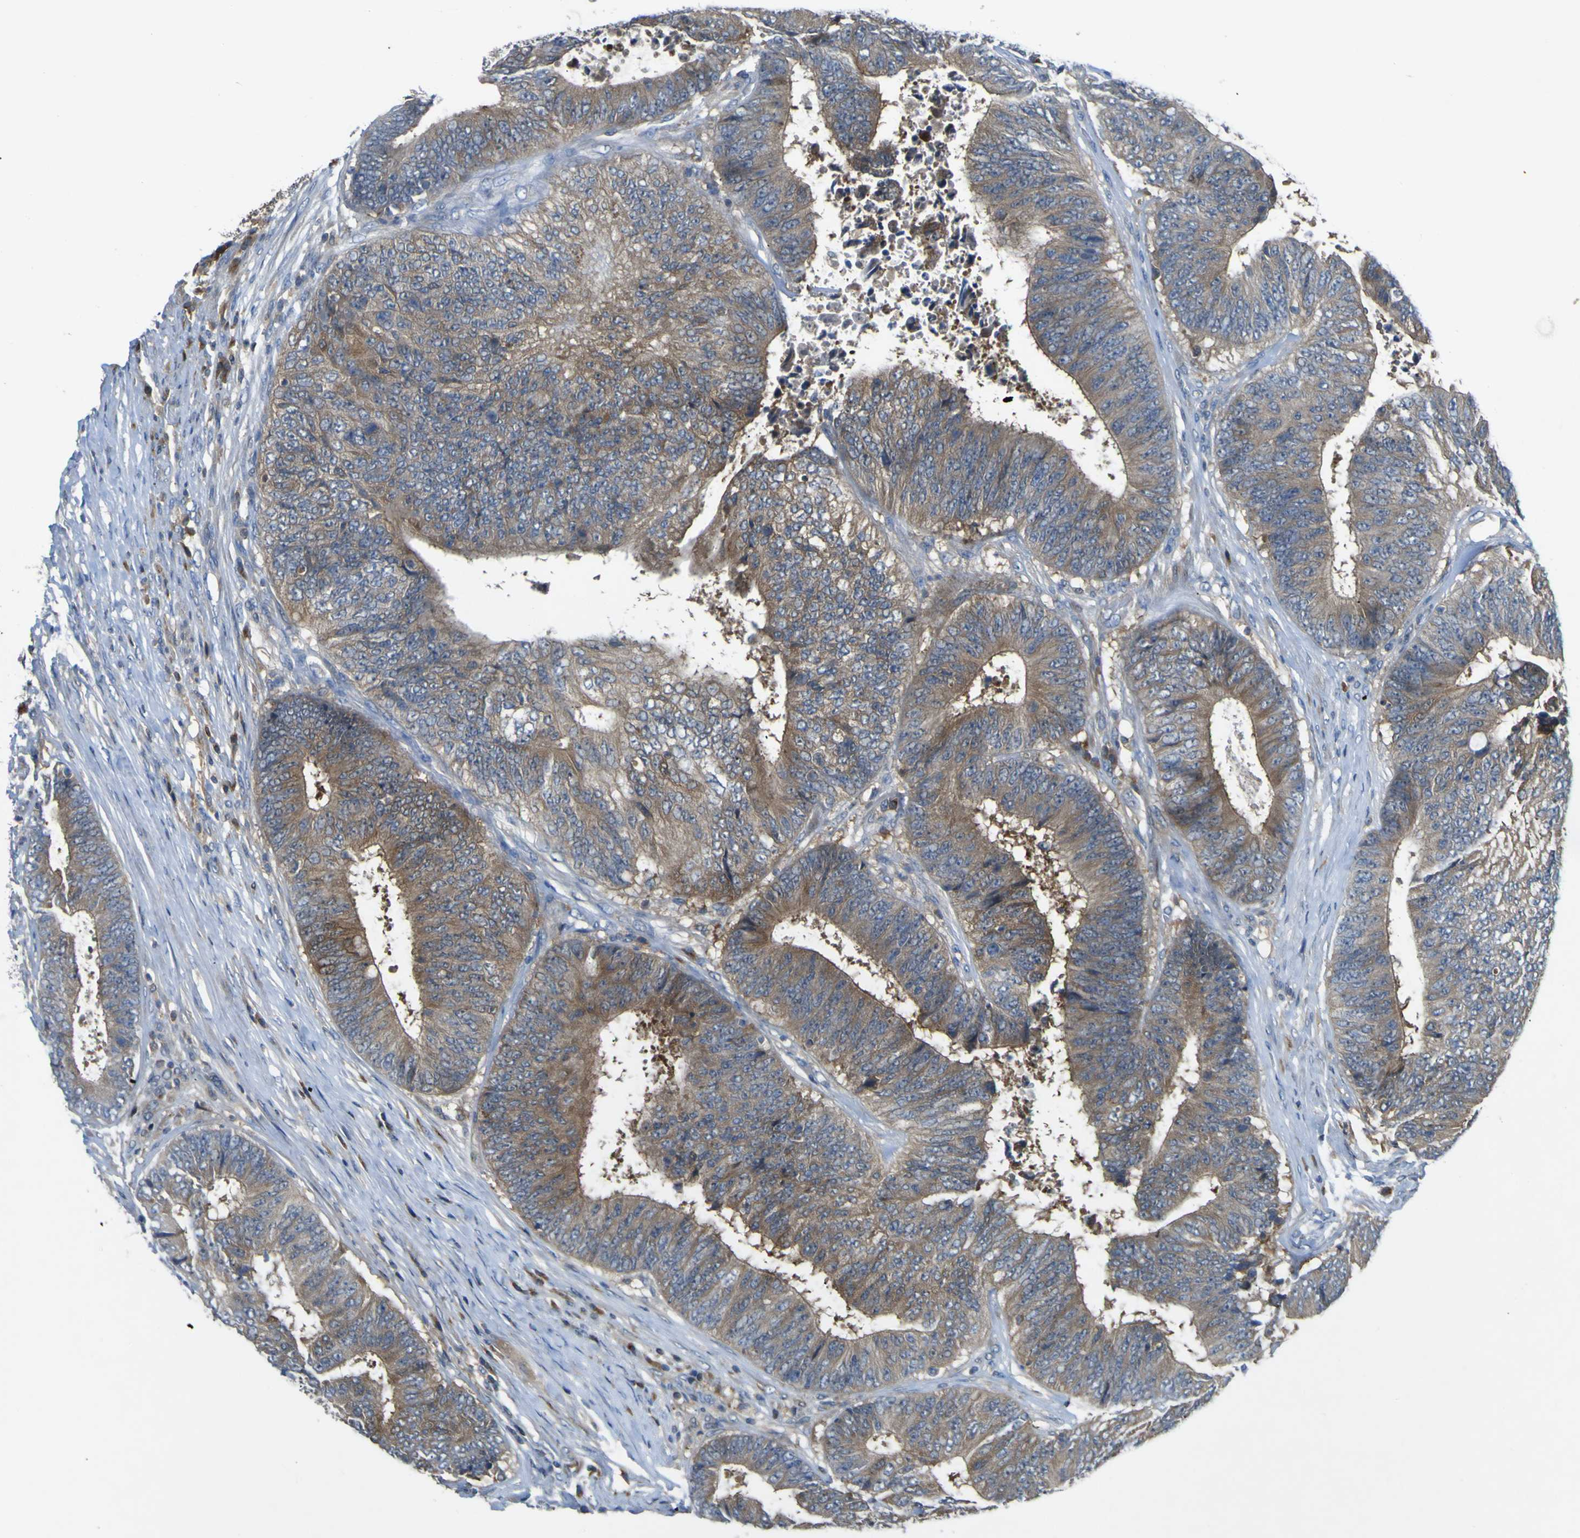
{"staining": {"intensity": "moderate", "quantity": ">75%", "location": "cytoplasmic/membranous"}, "tissue": "colorectal cancer", "cell_type": "Tumor cells", "image_type": "cancer", "snomed": [{"axis": "morphology", "description": "Adenocarcinoma, NOS"}, {"axis": "topography", "description": "Rectum"}], "caption": "This image demonstrates immunohistochemistry staining of human colorectal cancer (adenocarcinoma), with medium moderate cytoplasmic/membranous positivity in about >75% of tumor cells.", "gene": "EML2", "patient": {"sex": "male", "age": 72}}